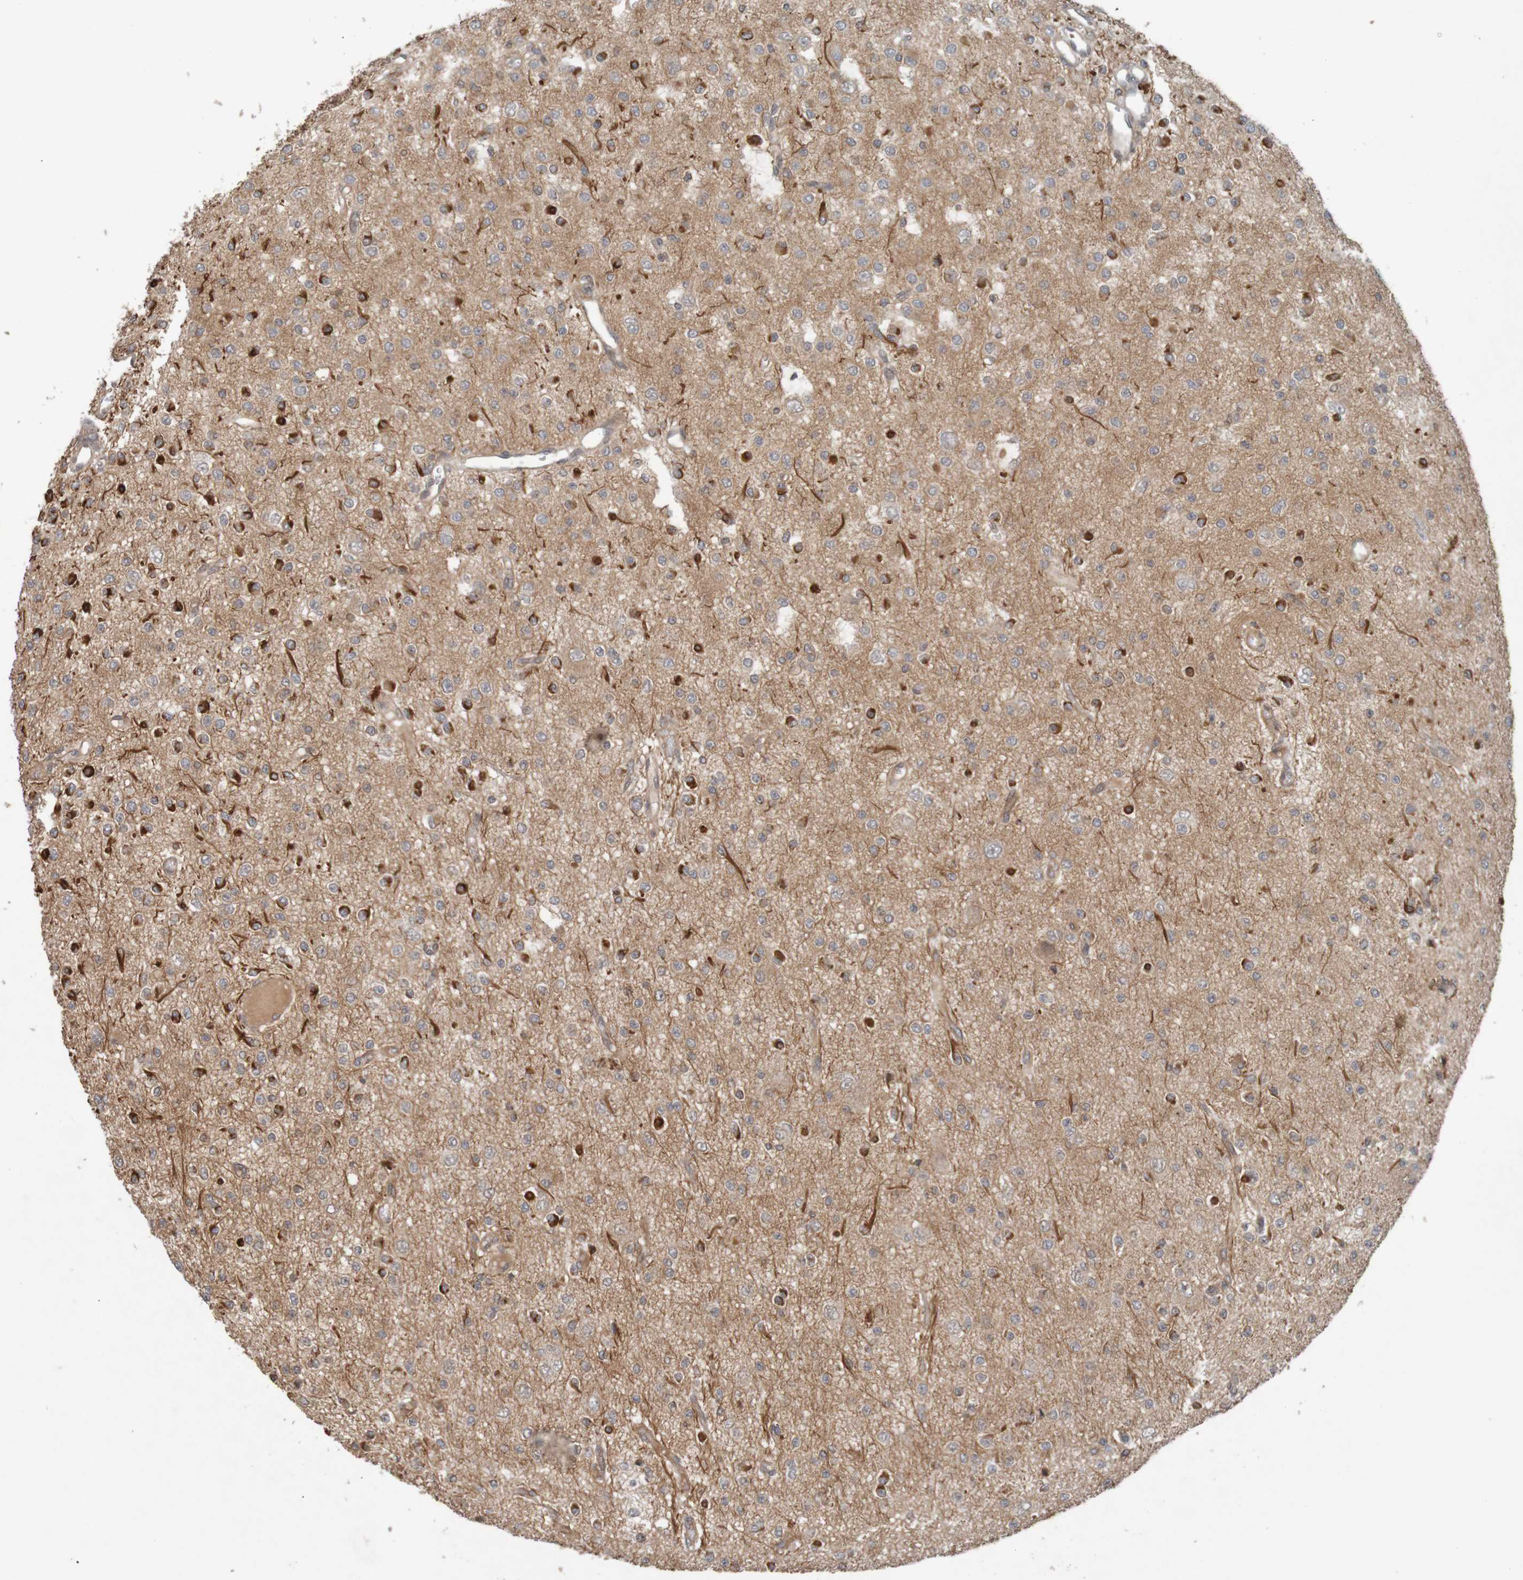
{"staining": {"intensity": "strong", "quantity": "25%-75%", "location": "cytoplasmic/membranous"}, "tissue": "glioma", "cell_type": "Tumor cells", "image_type": "cancer", "snomed": [{"axis": "morphology", "description": "Glioma, malignant, Low grade"}, {"axis": "topography", "description": "Brain"}], "caption": "A brown stain highlights strong cytoplasmic/membranous staining of a protein in malignant low-grade glioma tumor cells.", "gene": "ARHGEF11", "patient": {"sex": "male", "age": 38}}